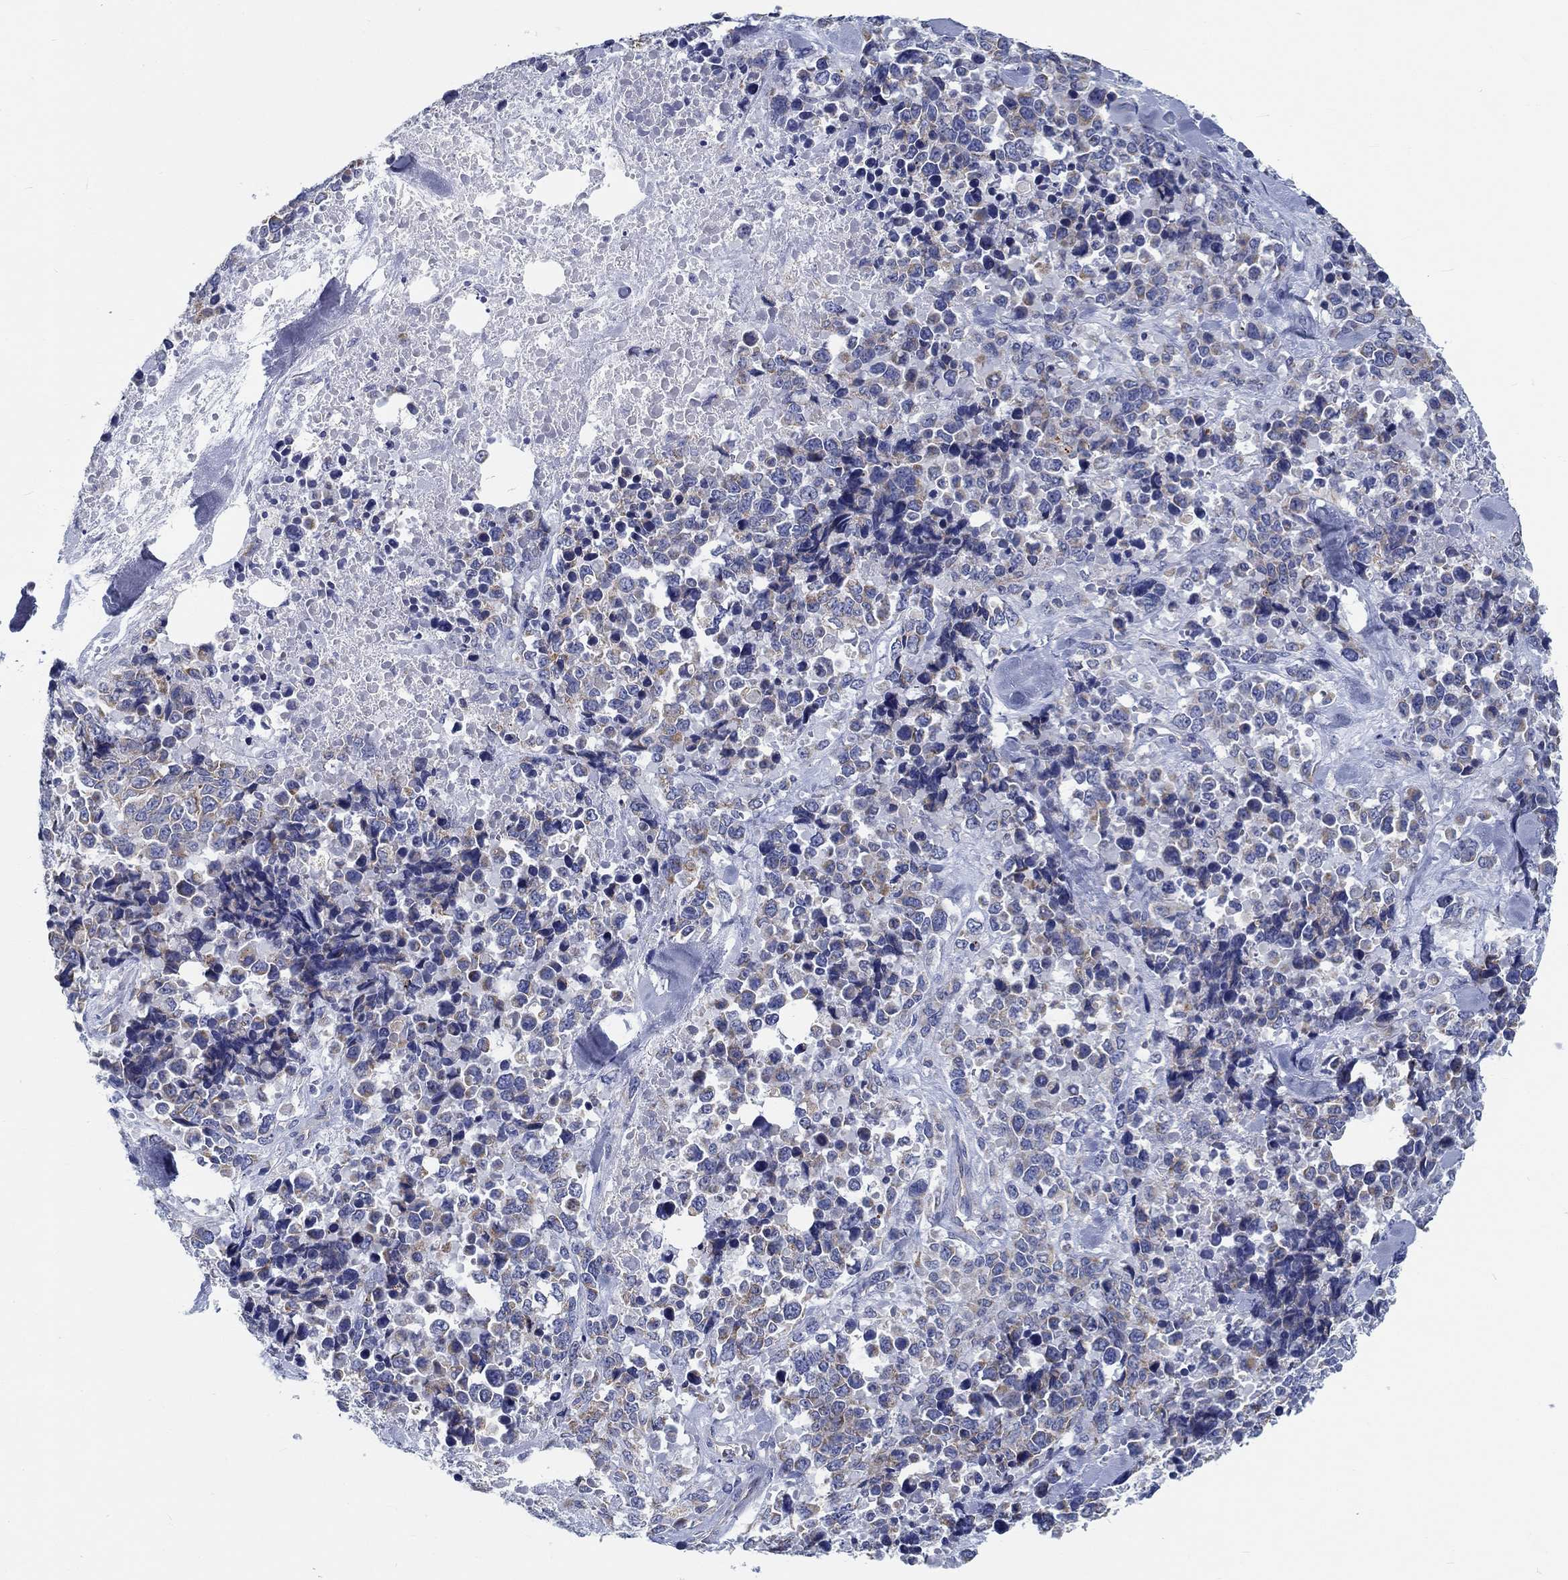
{"staining": {"intensity": "weak", "quantity": "25%-75%", "location": "cytoplasmic/membranous"}, "tissue": "melanoma", "cell_type": "Tumor cells", "image_type": "cancer", "snomed": [{"axis": "morphology", "description": "Malignant melanoma, Metastatic site"}, {"axis": "topography", "description": "Skin"}], "caption": "Weak cytoplasmic/membranous protein expression is appreciated in approximately 25%-75% of tumor cells in malignant melanoma (metastatic site).", "gene": "MYBPC1", "patient": {"sex": "male", "age": 84}}